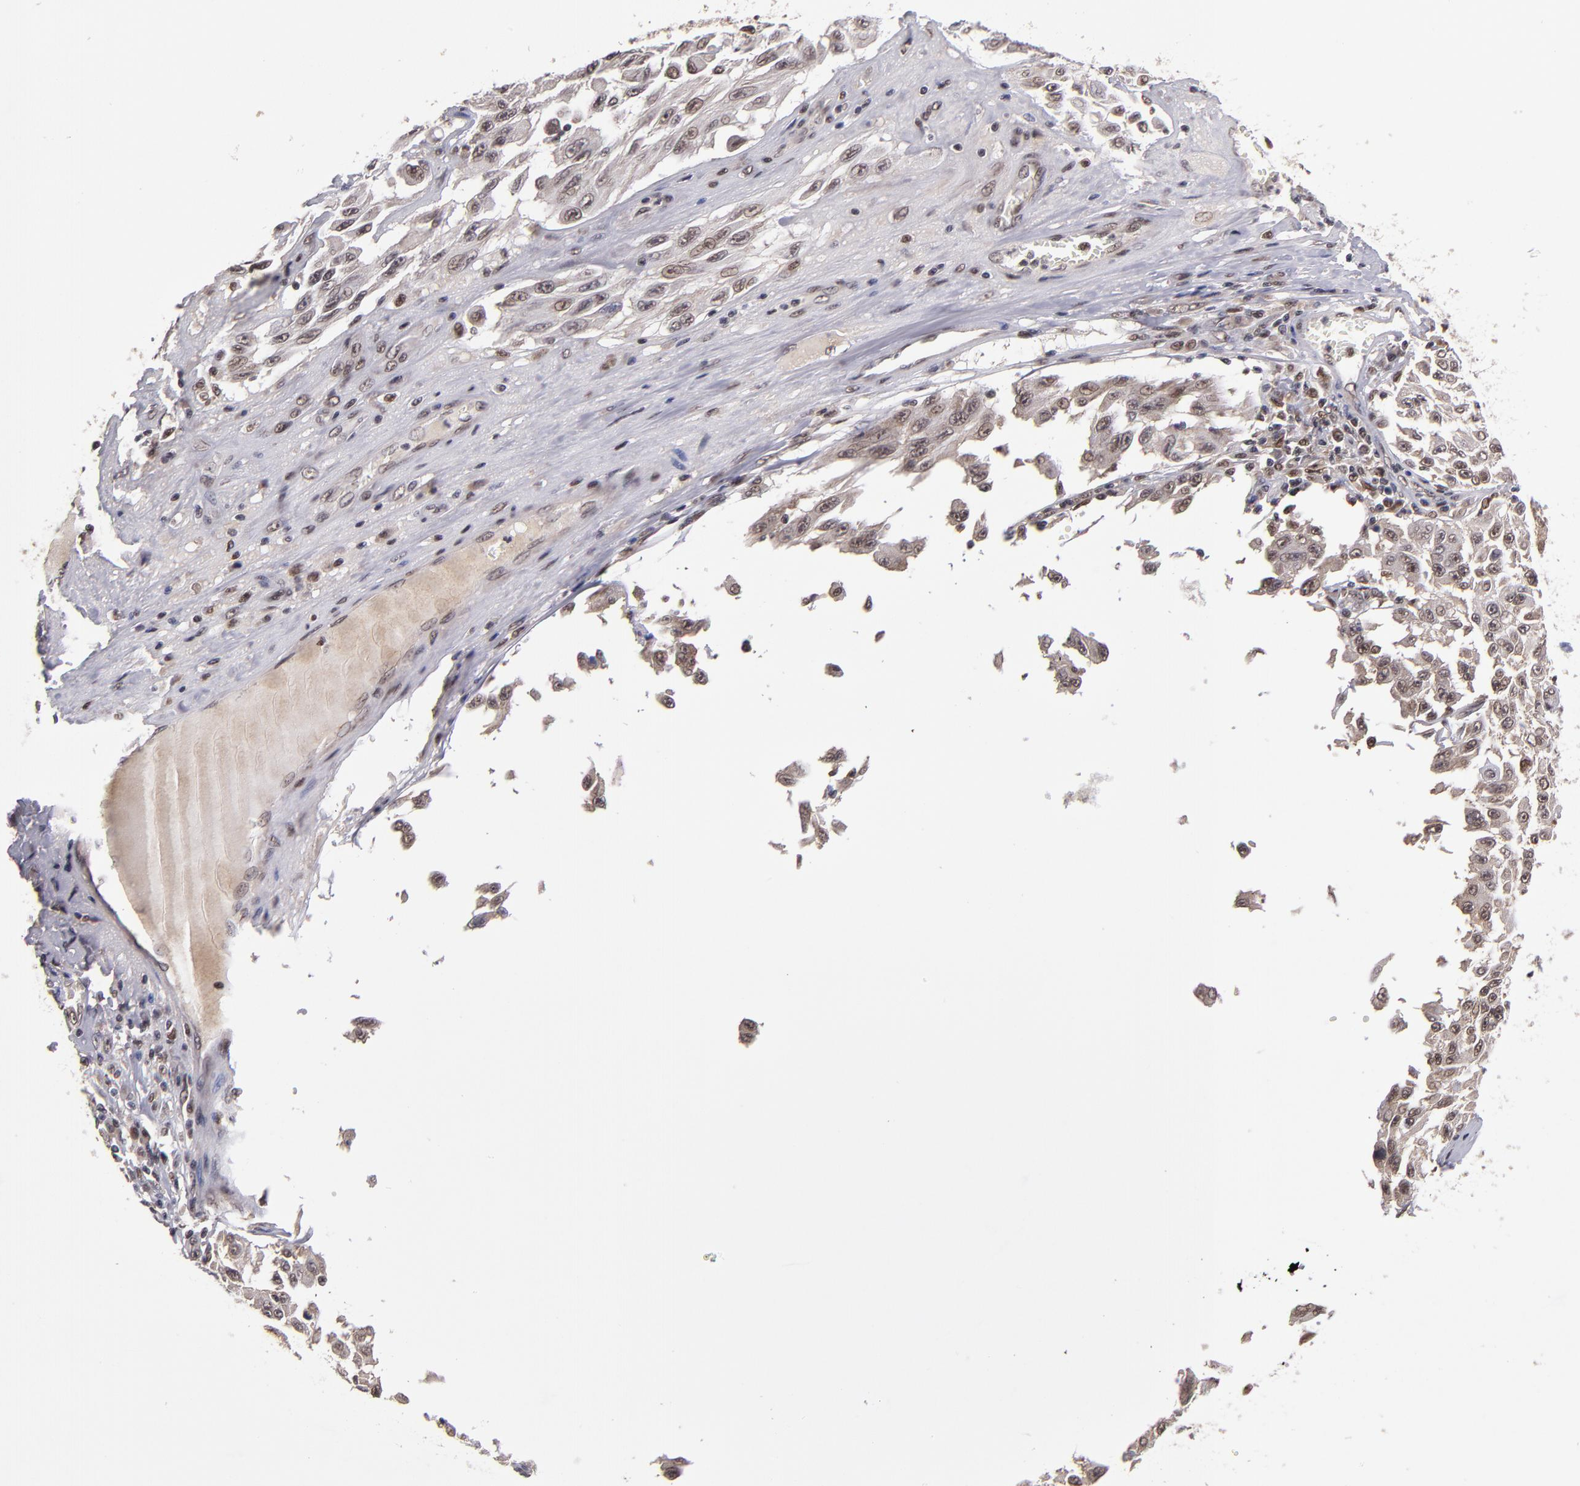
{"staining": {"intensity": "moderate", "quantity": ">75%", "location": "nuclear"}, "tissue": "melanoma", "cell_type": "Tumor cells", "image_type": "cancer", "snomed": [{"axis": "morphology", "description": "Malignant melanoma, NOS"}, {"axis": "topography", "description": "Skin"}], "caption": "Protein staining of malignant melanoma tissue exhibits moderate nuclear expression in approximately >75% of tumor cells. Ihc stains the protein of interest in brown and the nuclei are stained blue.", "gene": "EP300", "patient": {"sex": "male", "age": 30}}